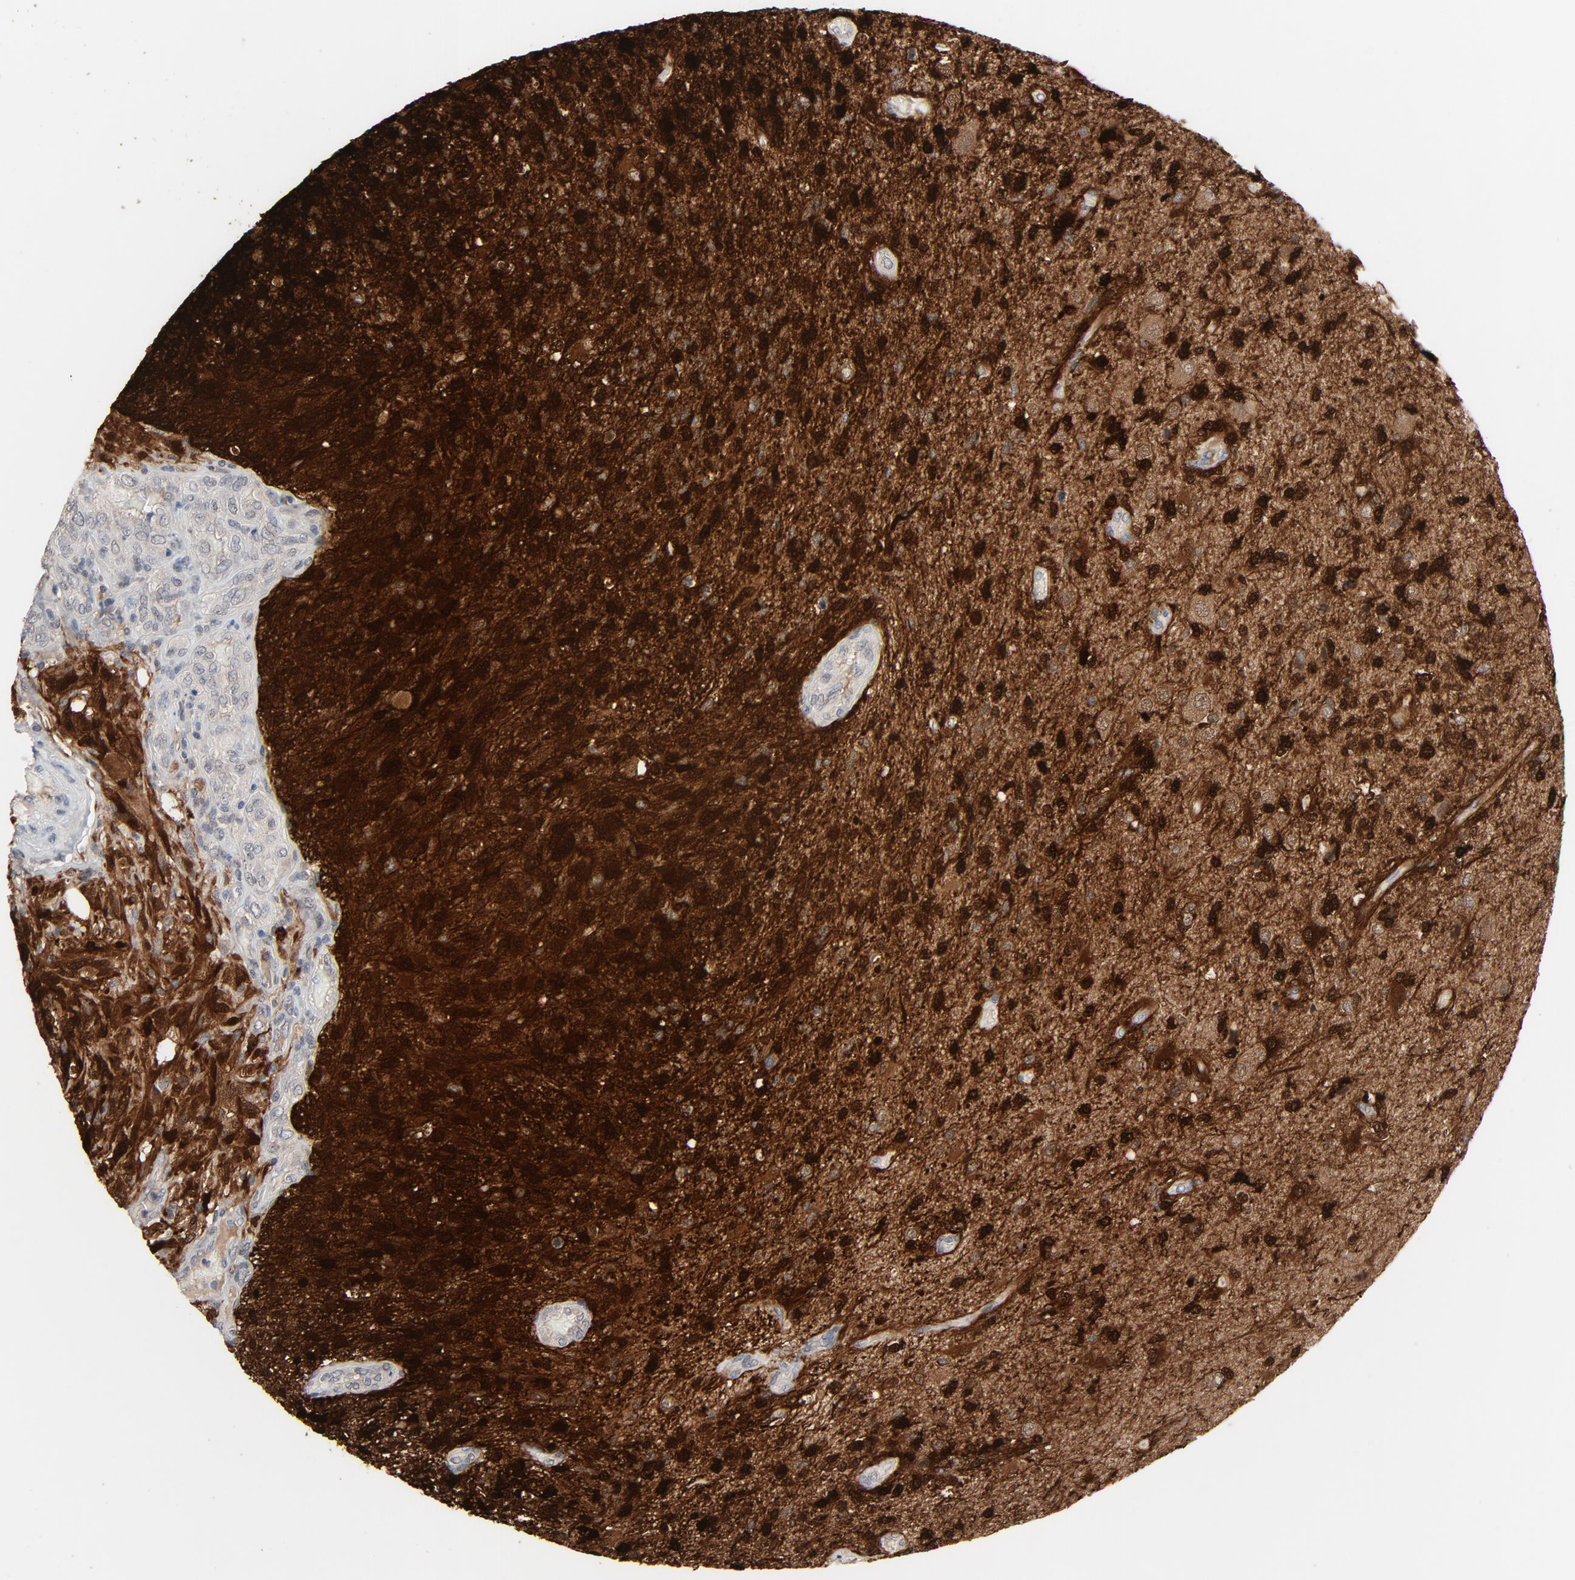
{"staining": {"intensity": "strong", "quantity": ">75%", "location": "cytoplasmic/membranous,nuclear"}, "tissue": "glioma", "cell_type": "Tumor cells", "image_type": "cancer", "snomed": [{"axis": "morphology", "description": "Normal tissue, NOS"}, {"axis": "morphology", "description": "Glioma, malignant, High grade"}, {"axis": "topography", "description": "Cerebral cortex"}], "caption": "Malignant high-grade glioma stained with a protein marker demonstrates strong staining in tumor cells.", "gene": "MT3", "patient": {"sex": "male", "age": 75}}